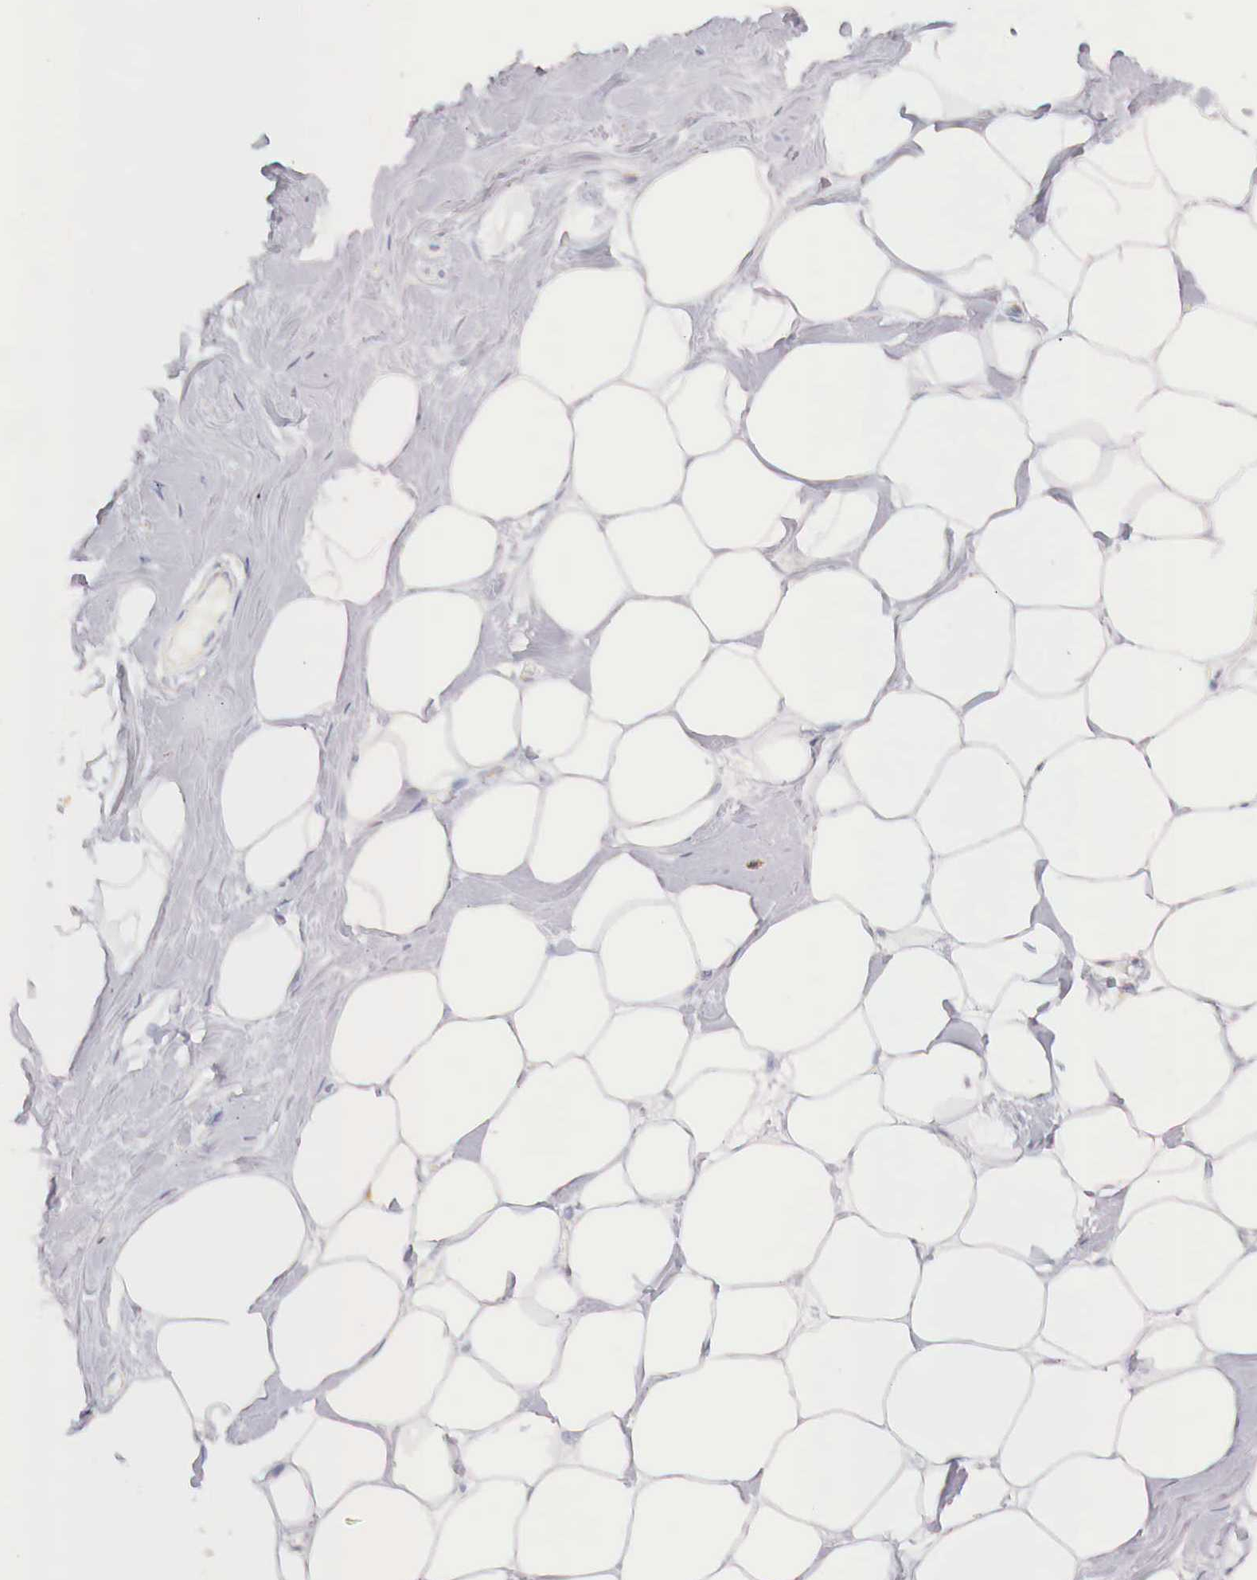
{"staining": {"intensity": "negative", "quantity": "none", "location": "none"}, "tissue": "adipose tissue", "cell_type": "Adipocytes", "image_type": "normal", "snomed": [{"axis": "morphology", "description": "Normal tissue, NOS"}, {"axis": "topography", "description": "Breast"}], "caption": "An IHC micrograph of unremarkable adipose tissue is shown. There is no staining in adipocytes of adipose tissue. The staining was performed using DAB (3,3'-diaminobenzidine) to visualize the protein expression in brown, while the nuclei were stained in blue with hematoxylin (Magnification: 20x).", "gene": "IDH3G", "patient": {"sex": "female", "age": 44}}